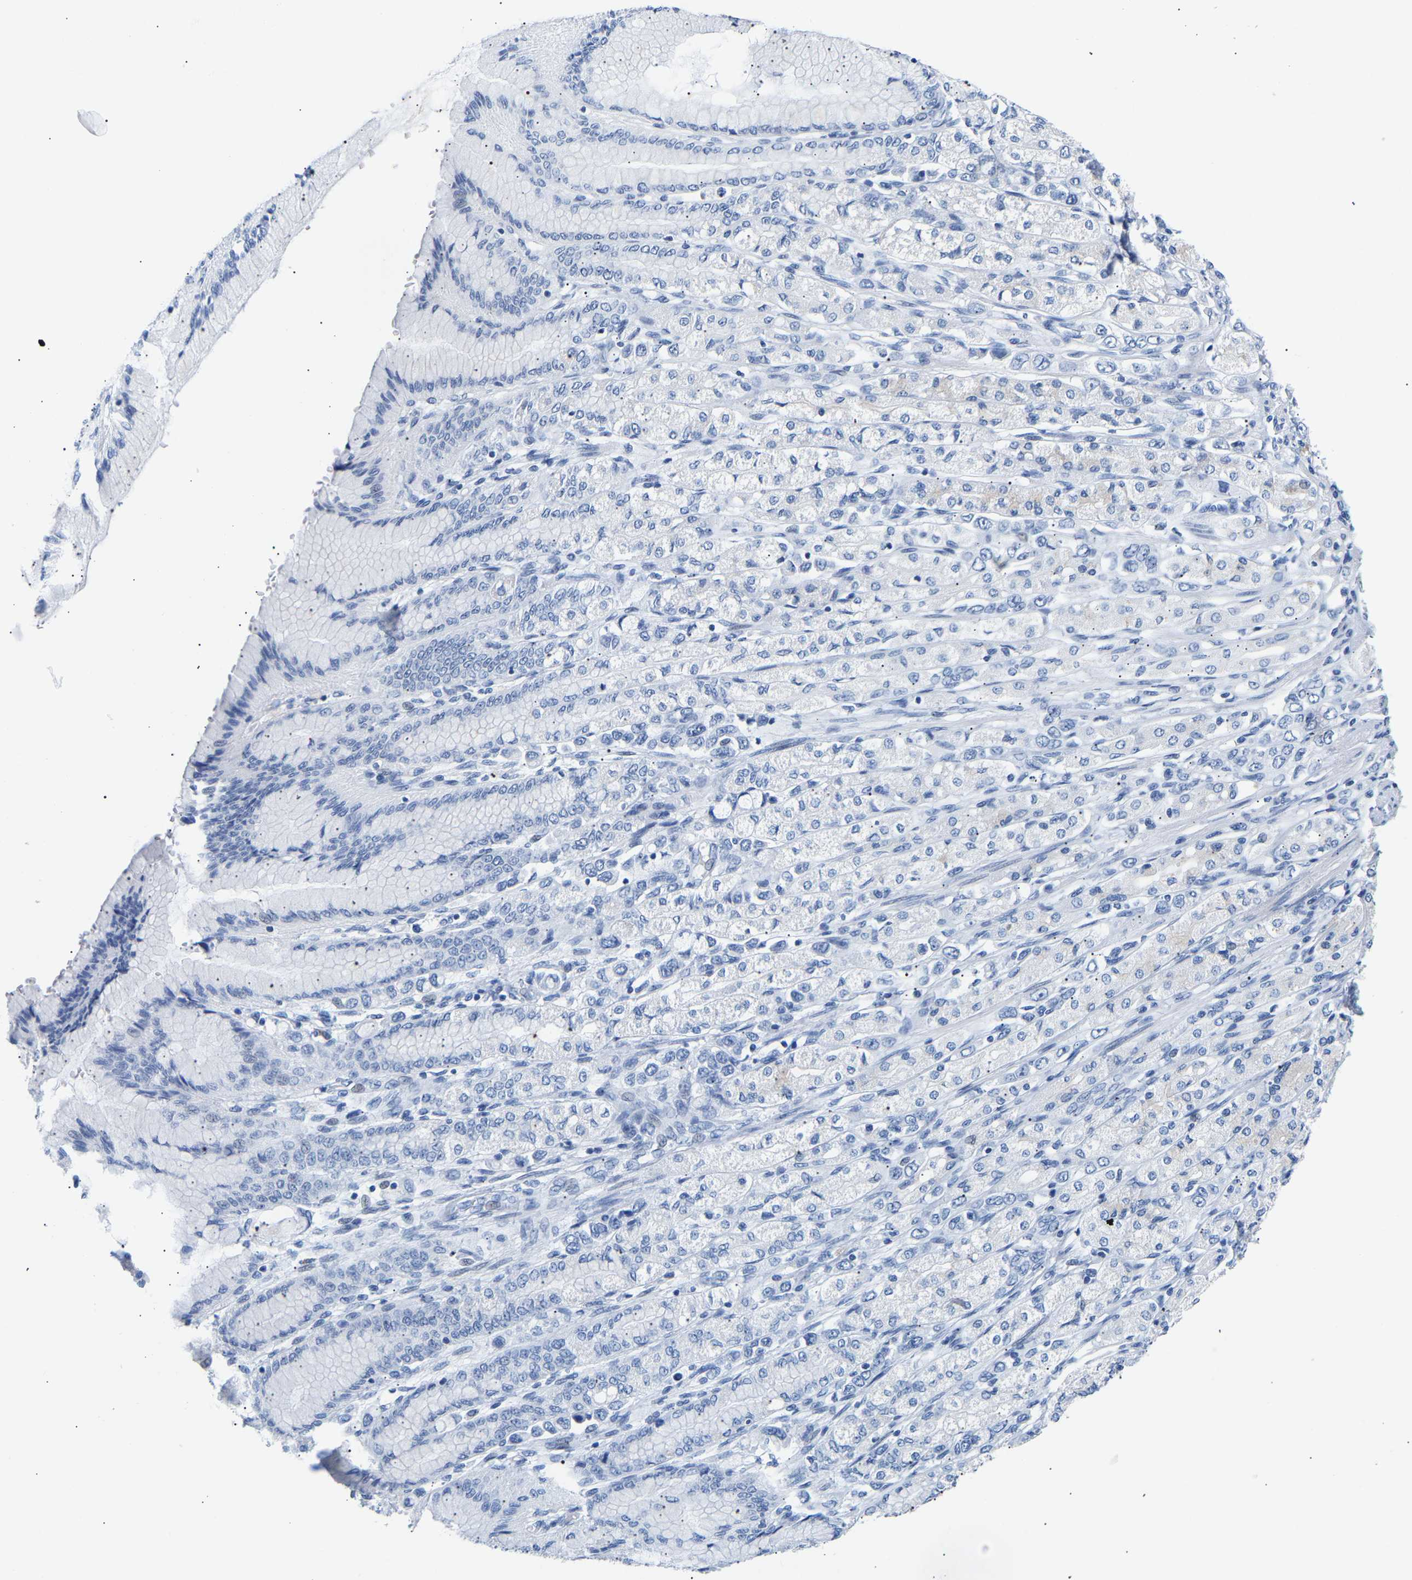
{"staining": {"intensity": "negative", "quantity": "none", "location": "none"}, "tissue": "stomach cancer", "cell_type": "Tumor cells", "image_type": "cancer", "snomed": [{"axis": "morphology", "description": "Adenocarcinoma, NOS"}, {"axis": "topography", "description": "Stomach"}], "caption": "Tumor cells show no significant positivity in stomach cancer. (Immunohistochemistry (ihc), brightfield microscopy, high magnification).", "gene": "SPINK2", "patient": {"sex": "female", "age": 65}}